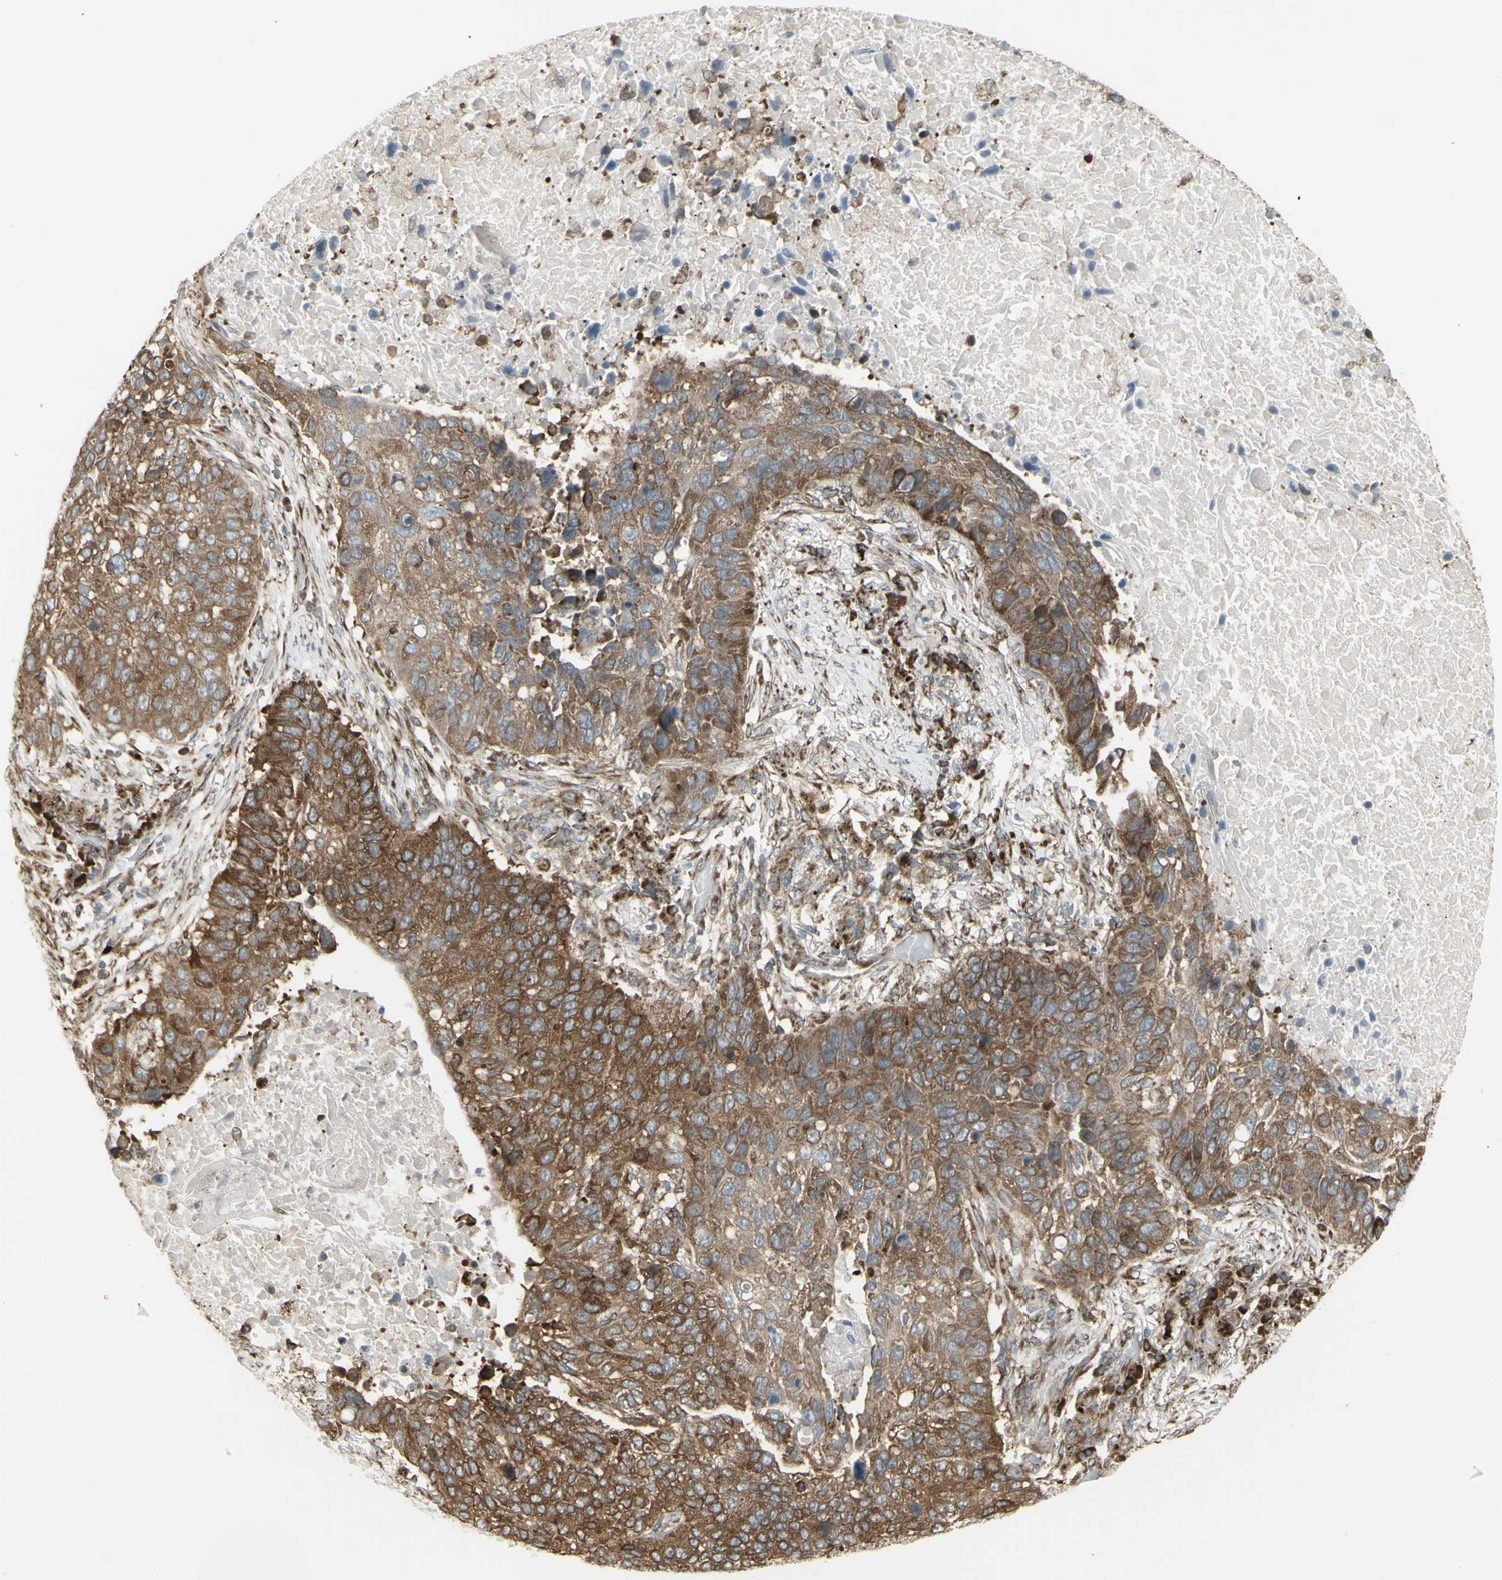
{"staining": {"intensity": "moderate", "quantity": ">75%", "location": "cytoplasmic/membranous"}, "tissue": "lung cancer", "cell_type": "Tumor cells", "image_type": "cancer", "snomed": [{"axis": "morphology", "description": "Squamous cell carcinoma, NOS"}, {"axis": "topography", "description": "Lung"}], "caption": "DAB immunohistochemical staining of lung cancer exhibits moderate cytoplasmic/membranous protein positivity in approximately >75% of tumor cells.", "gene": "FKBP3", "patient": {"sex": "male", "age": 57}}